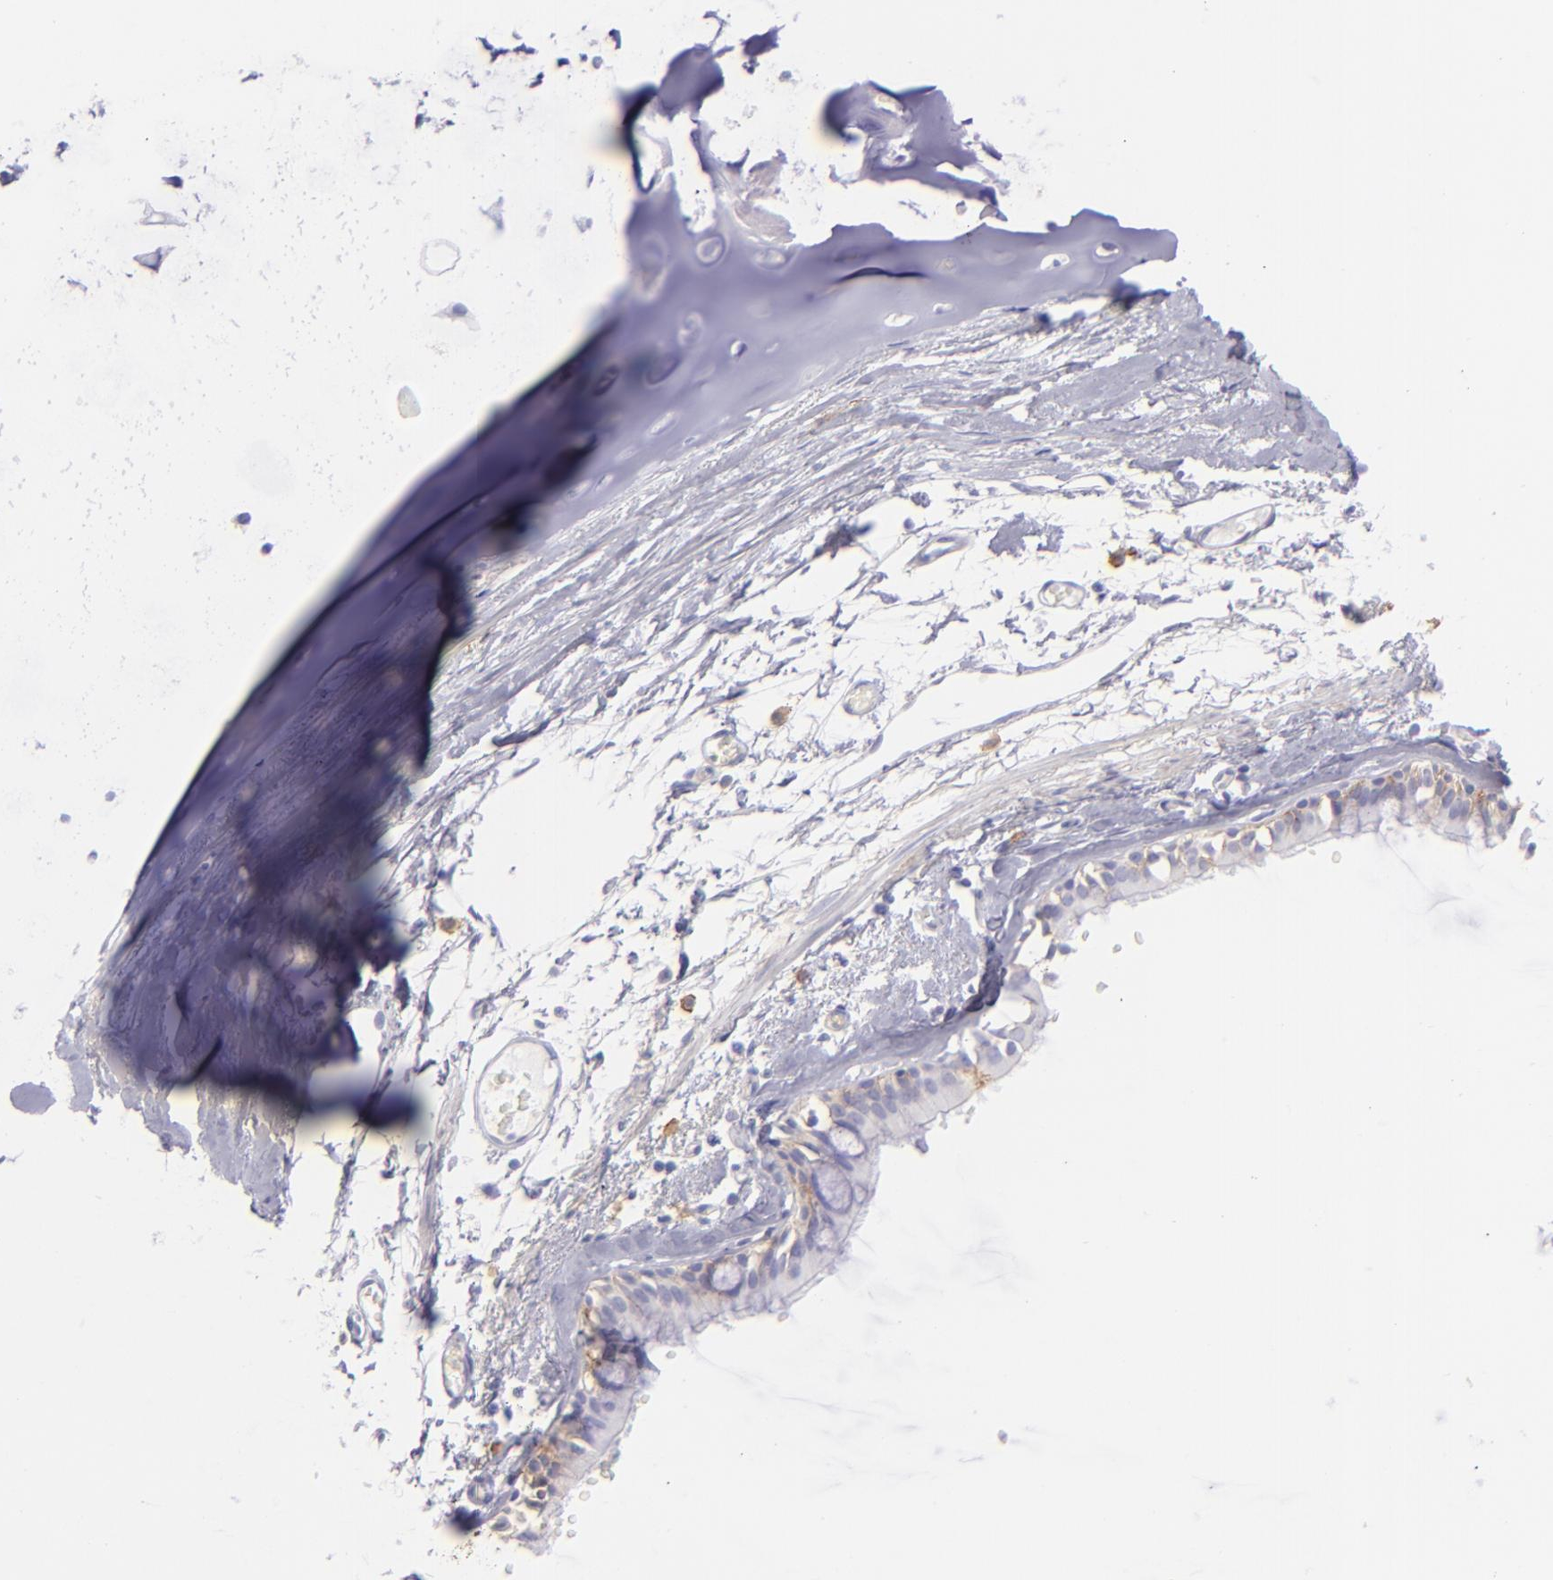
{"staining": {"intensity": "negative", "quantity": "none", "location": "none"}, "tissue": "adipose tissue", "cell_type": "Adipocytes", "image_type": "normal", "snomed": [{"axis": "morphology", "description": "Normal tissue, NOS"}, {"axis": "topography", "description": "Bronchus"}, {"axis": "topography", "description": "Lung"}], "caption": "Human adipose tissue stained for a protein using IHC shows no positivity in adipocytes.", "gene": "CD82", "patient": {"sex": "female", "age": 56}}